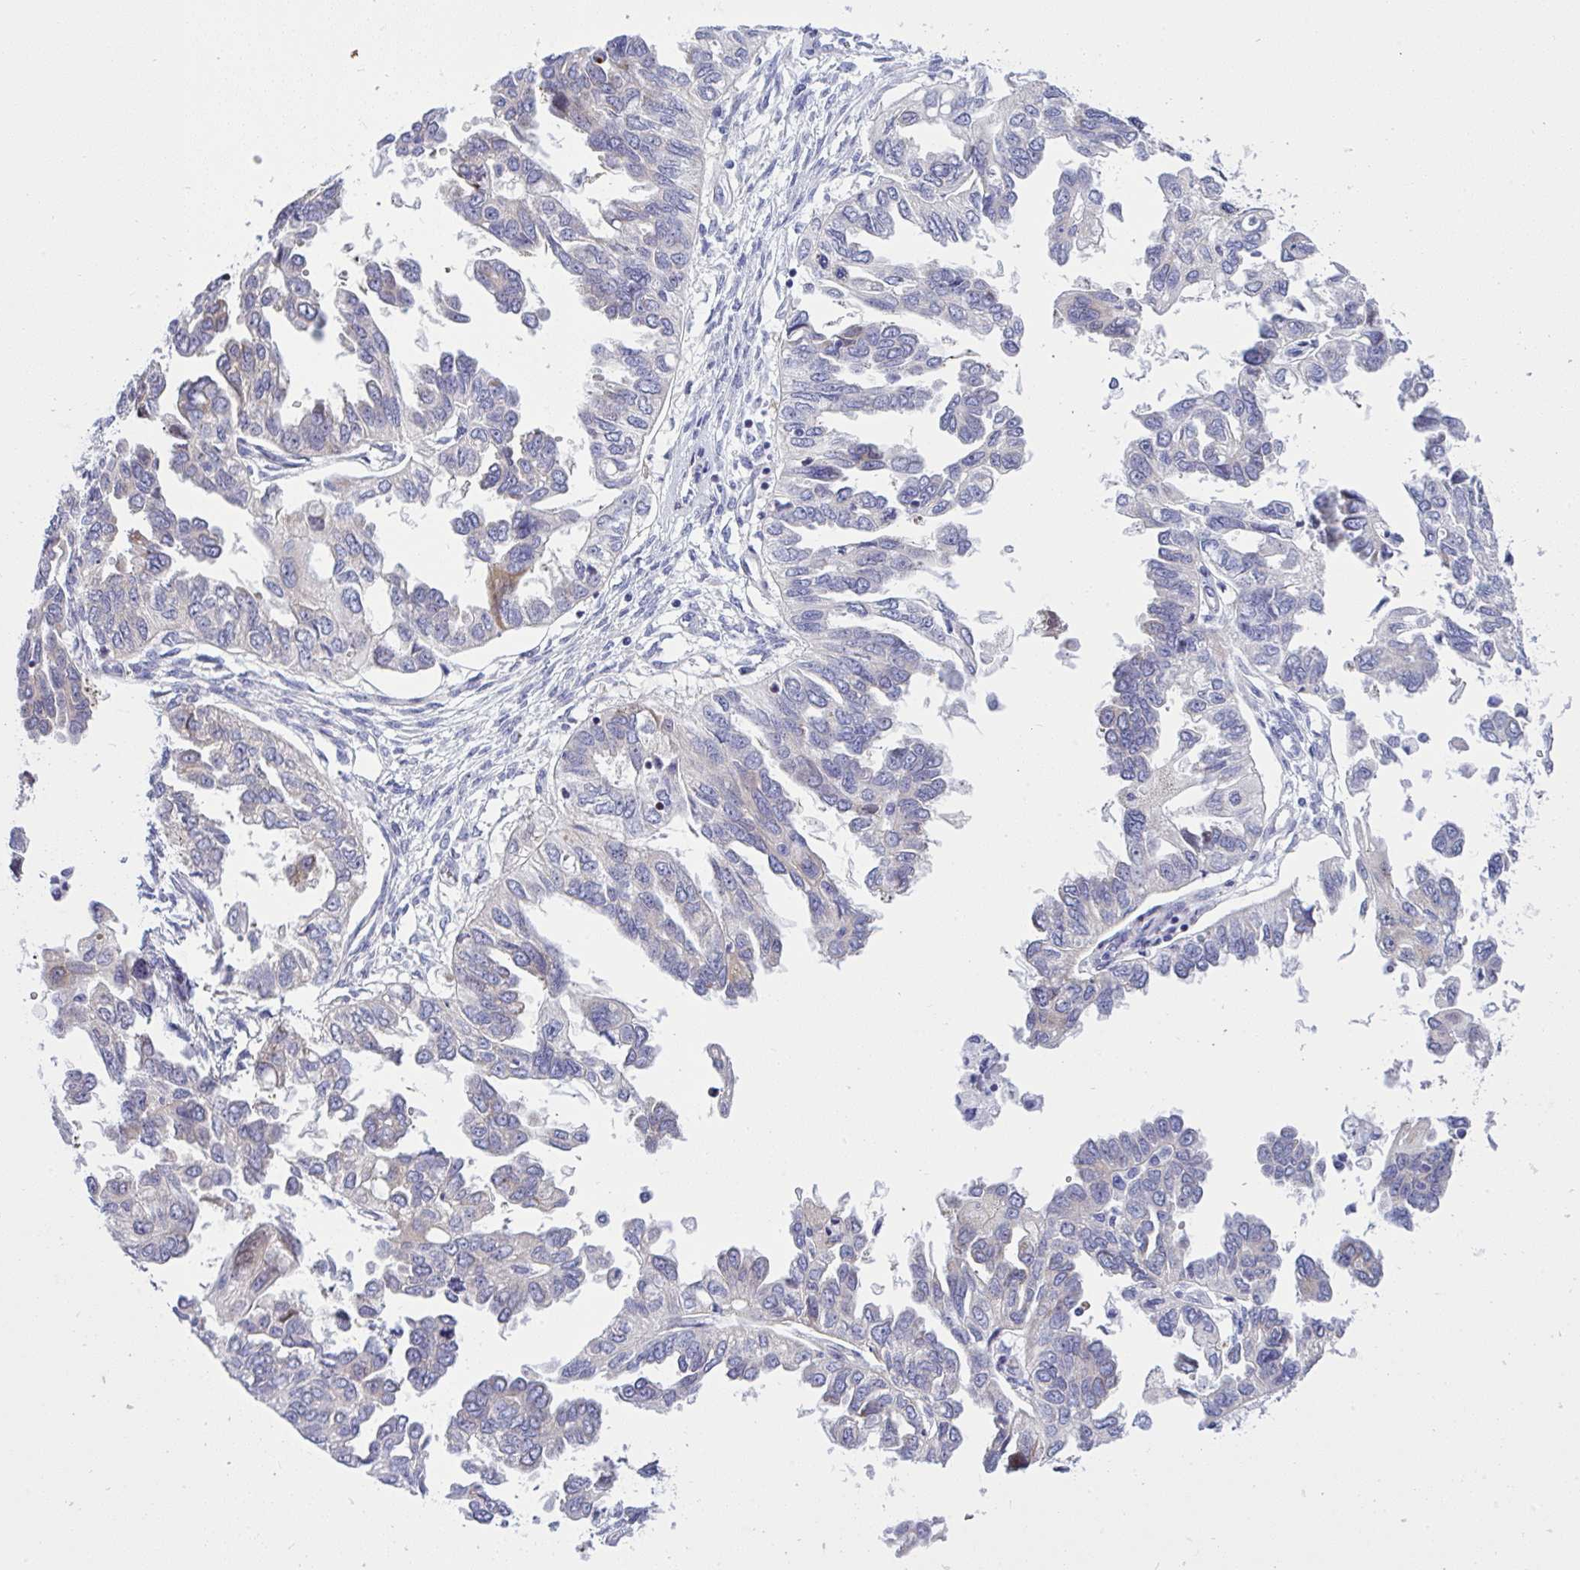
{"staining": {"intensity": "moderate", "quantity": "<25%", "location": "cytoplasmic/membranous"}, "tissue": "ovarian cancer", "cell_type": "Tumor cells", "image_type": "cancer", "snomed": [{"axis": "morphology", "description": "Cystadenocarcinoma, serous, NOS"}, {"axis": "topography", "description": "Ovary"}], "caption": "This histopathology image reveals IHC staining of serous cystadenocarcinoma (ovarian), with low moderate cytoplasmic/membranous expression in about <25% of tumor cells.", "gene": "NTN1", "patient": {"sex": "female", "age": 53}}